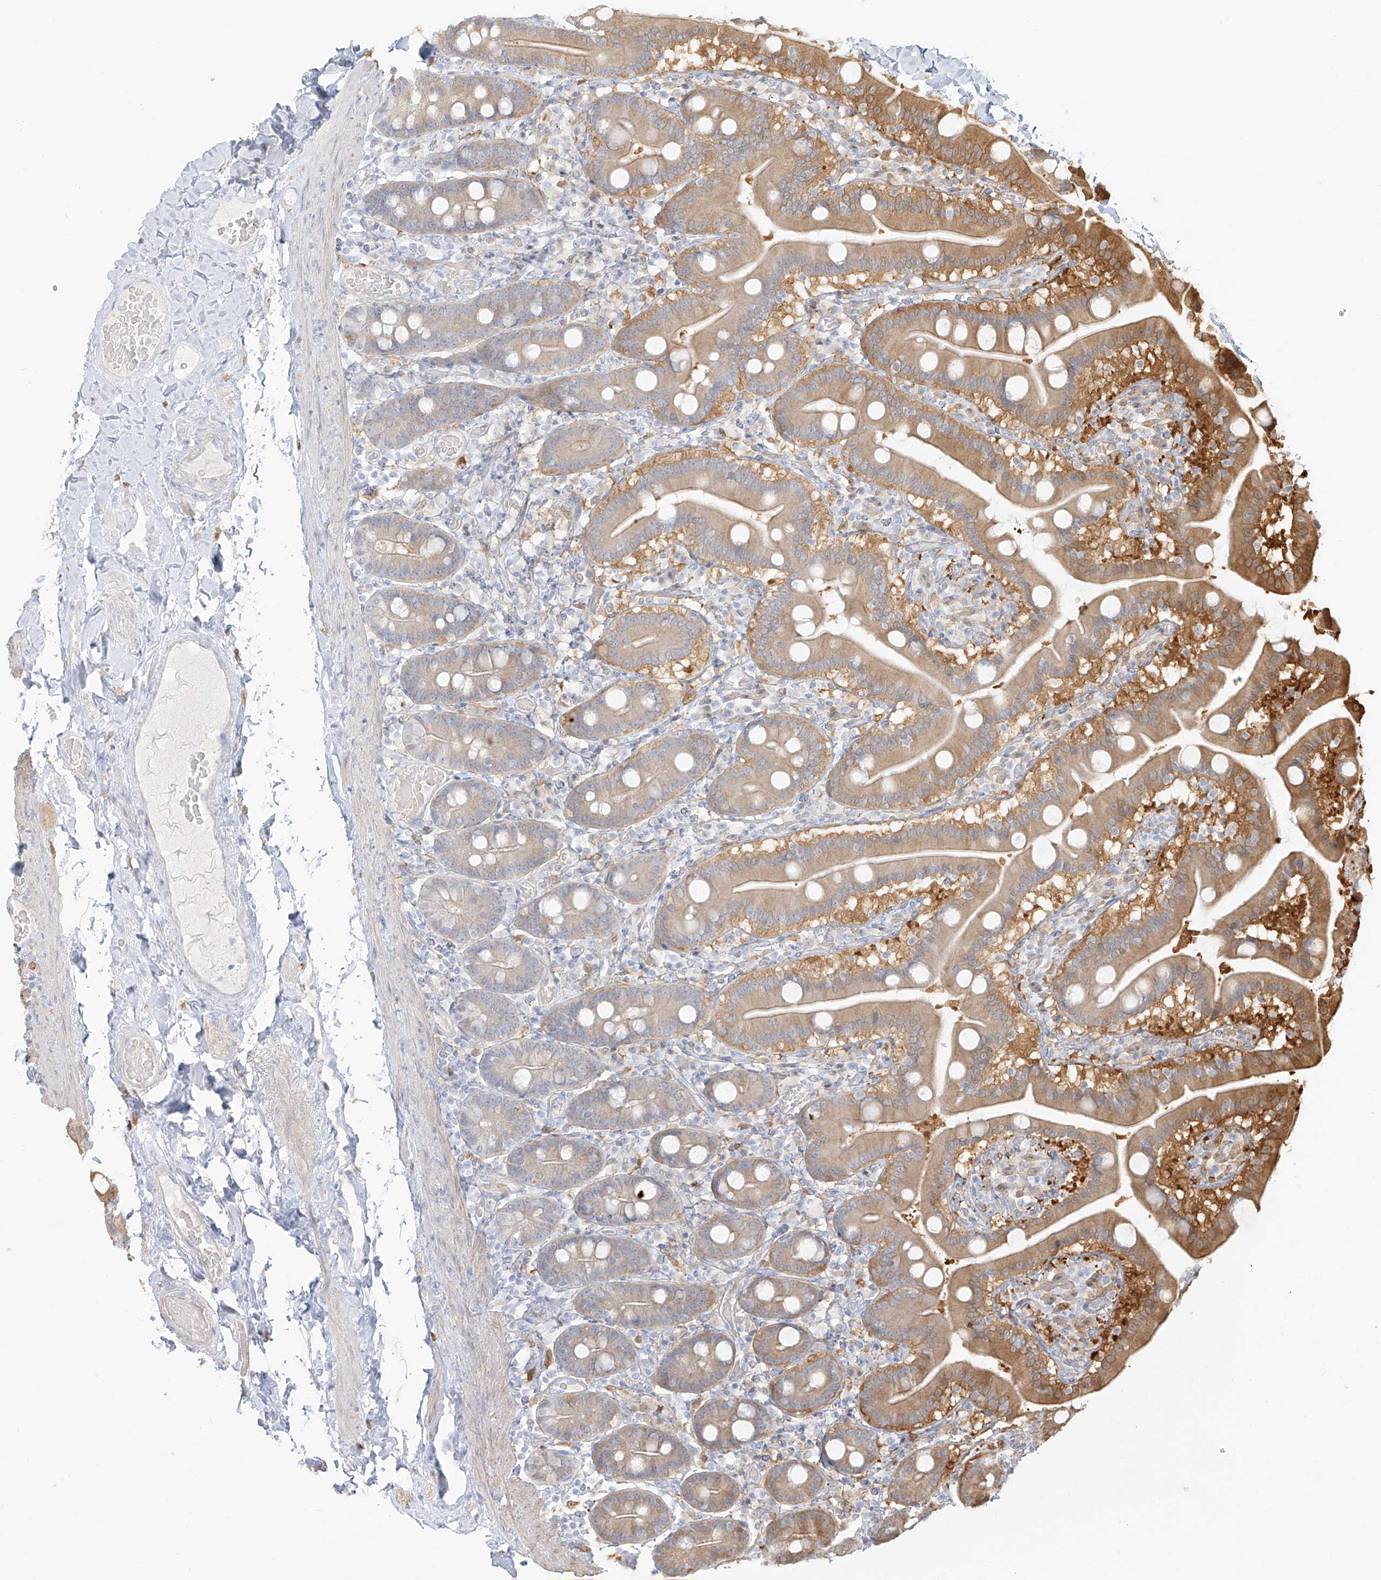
{"staining": {"intensity": "moderate", "quantity": "25%-75%", "location": "cytoplasmic/membranous"}, "tissue": "duodenum", "cell_type": "Glandular cells", "image_type": "normal", "snomed": [{"axis": "morphology", "description": "Normal tissue, NOS"}, {"axis": "topography", "description": "Duodenum"}], "caption": "IHC micrograph of normal human duodenum stained for a protein (brown), which demonstrates medium levels of moderate cytoplasmic/membranous expression in approximately 25%-75% of glandular cells.", "gene": "UPK1B", "patient": {"sex": "male", "age": 55}}